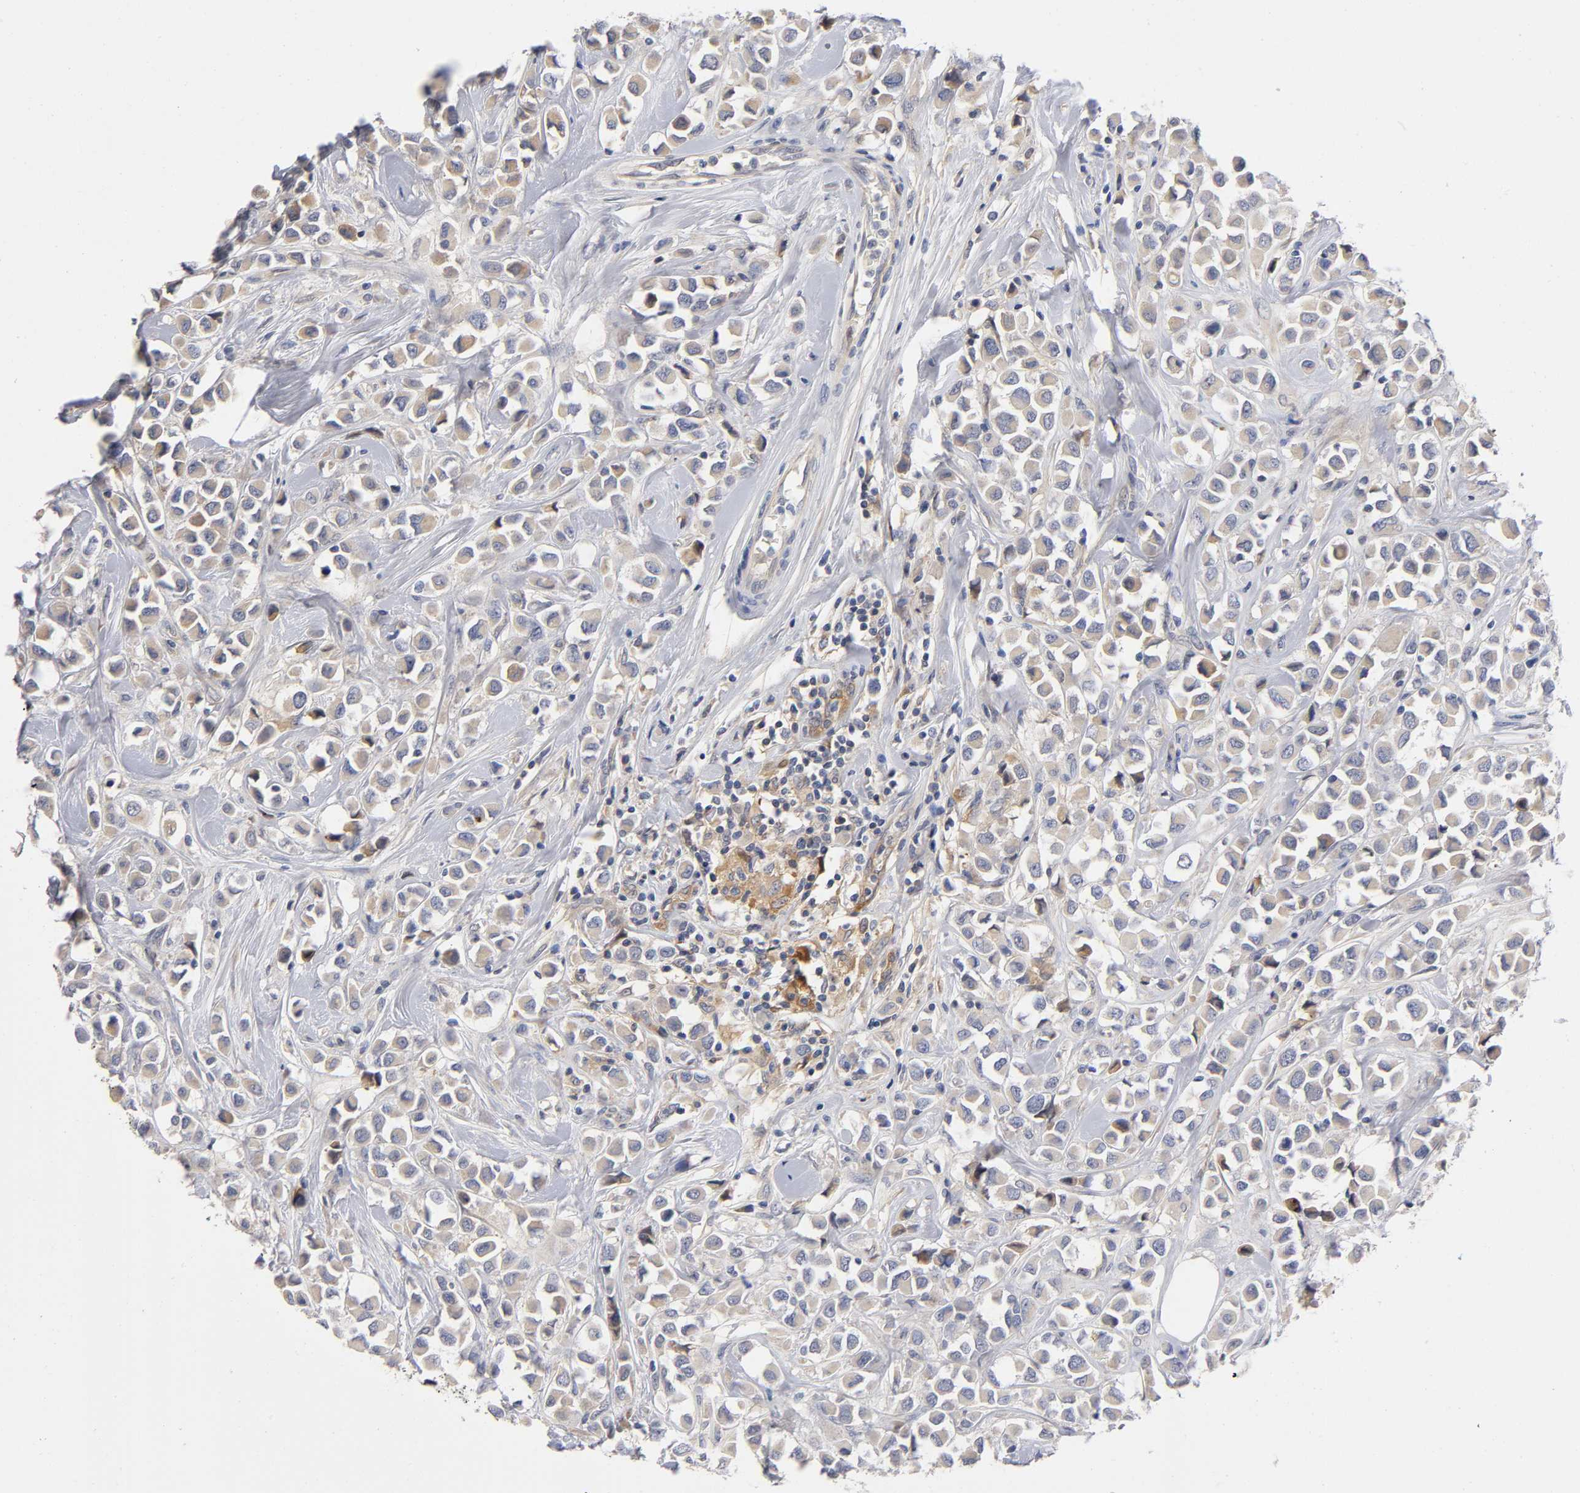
{"staining": {"intensity": "weak", "quantity": ">75%", "location": "cytoplasmic/membranous"}, "tissue": "breast cancer", "cell_type": "Tumor cells", "image_type": "cancer", "snomed": [{"axis": "morphology", "description": "Duct carcinoma"}, {"axis": "topography", "description": "Breast"}], "caption": "A histopathology image of human breast cancer (infiltrating ductal carcinoma) stained for a protein reveals weak cytoplasmic/membranous brown staining in tumor cells.", "gene": "NOVA1", "patient": {"sex": "female", "age": 61}}